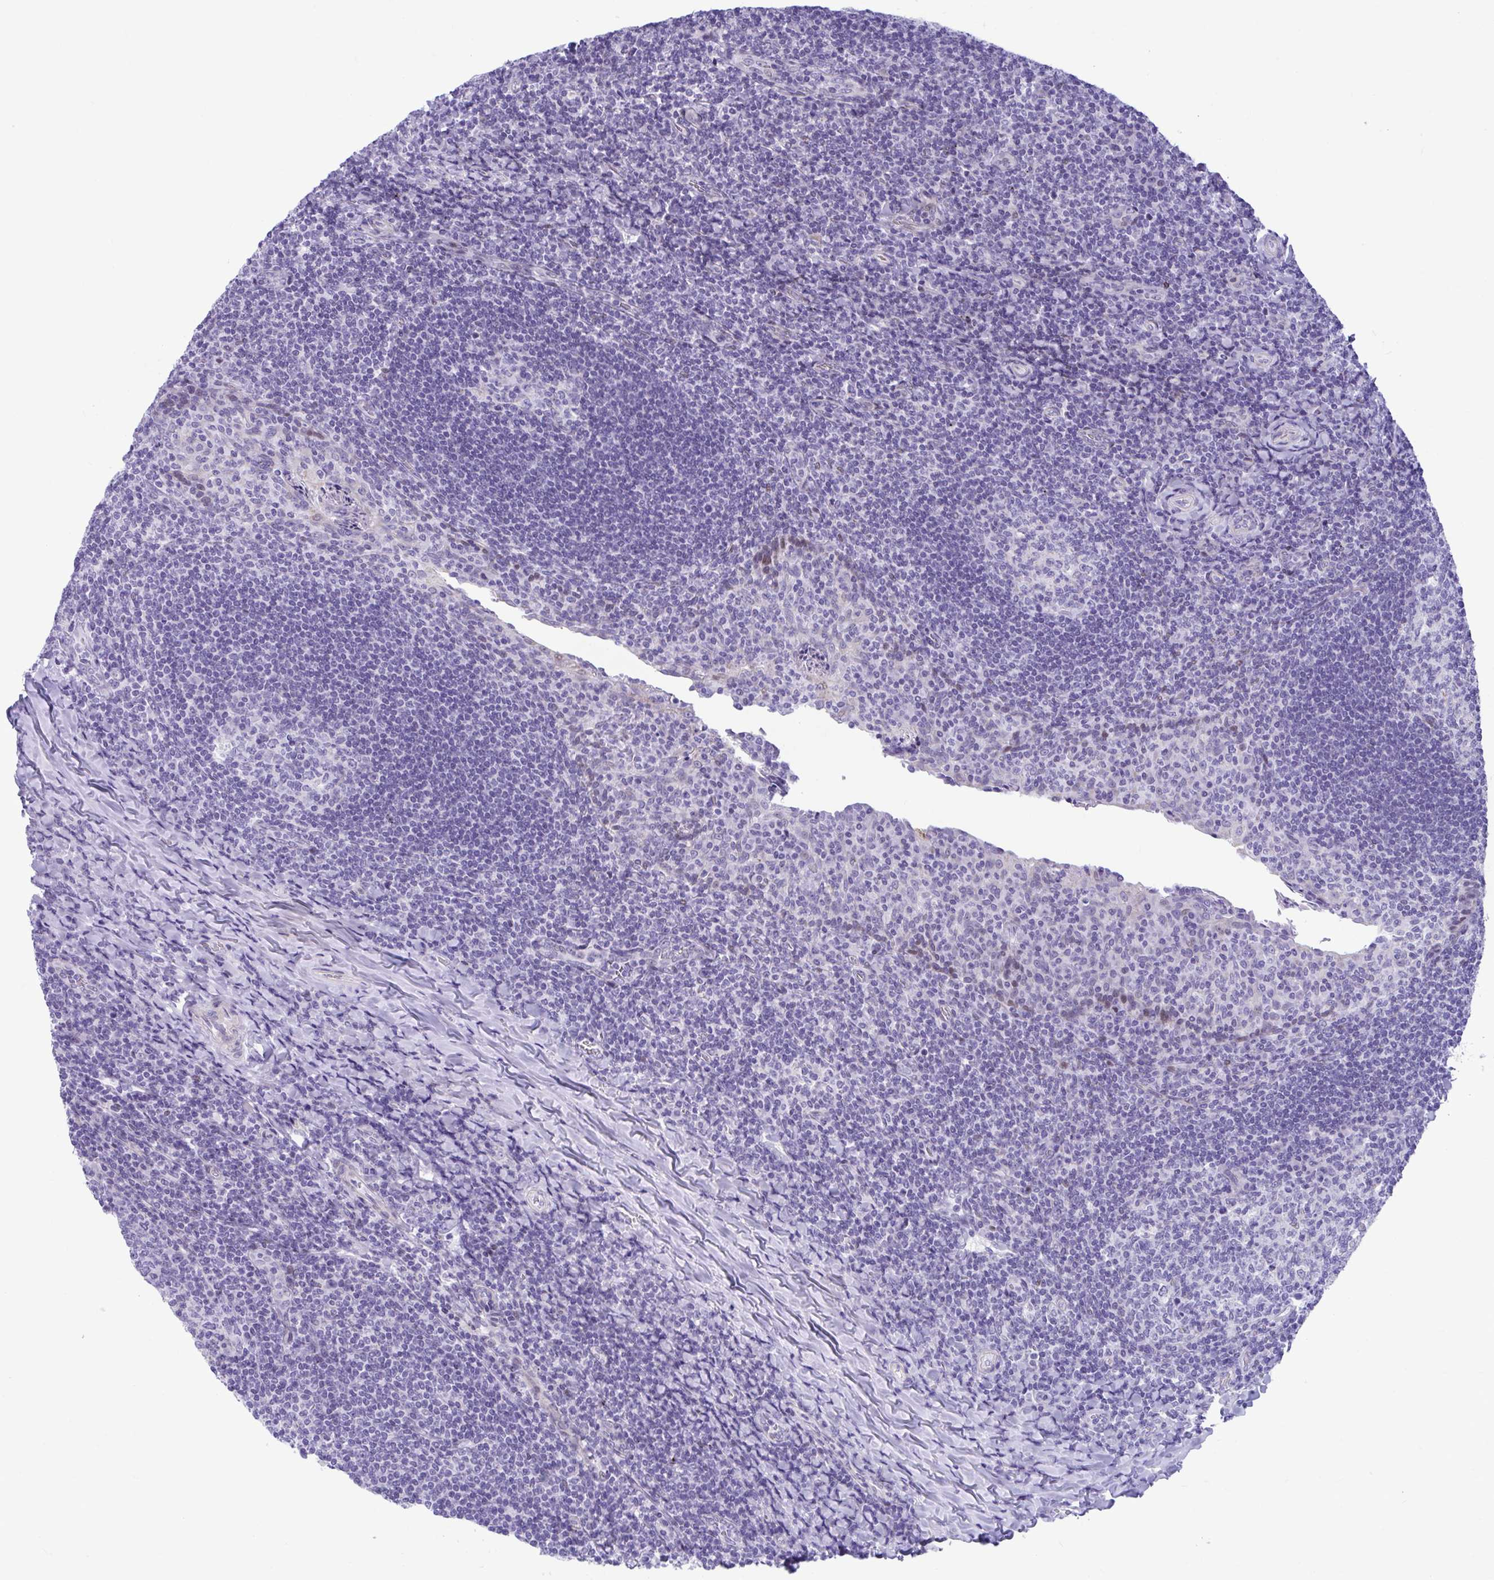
{"staining": {"intensity": "negative", "quantity": "none", "location": "none"}, "tissue": "tonsil", "cell_type": "Germinal center cells", "image_type": "normal", "snomed": [{"axis": "morphology", "description": "Normal tissue, NOS"}, {"axis": "topography", "description": "Tonsil"}], "caption": "Germinal center cells are negative for brown protein staining in normal tonsil. (Brightfield microscopy of DAB immunohistochemistry at high magnification).", "gene": "ISL1", "patient": {"sex": "male", "age": 17}}